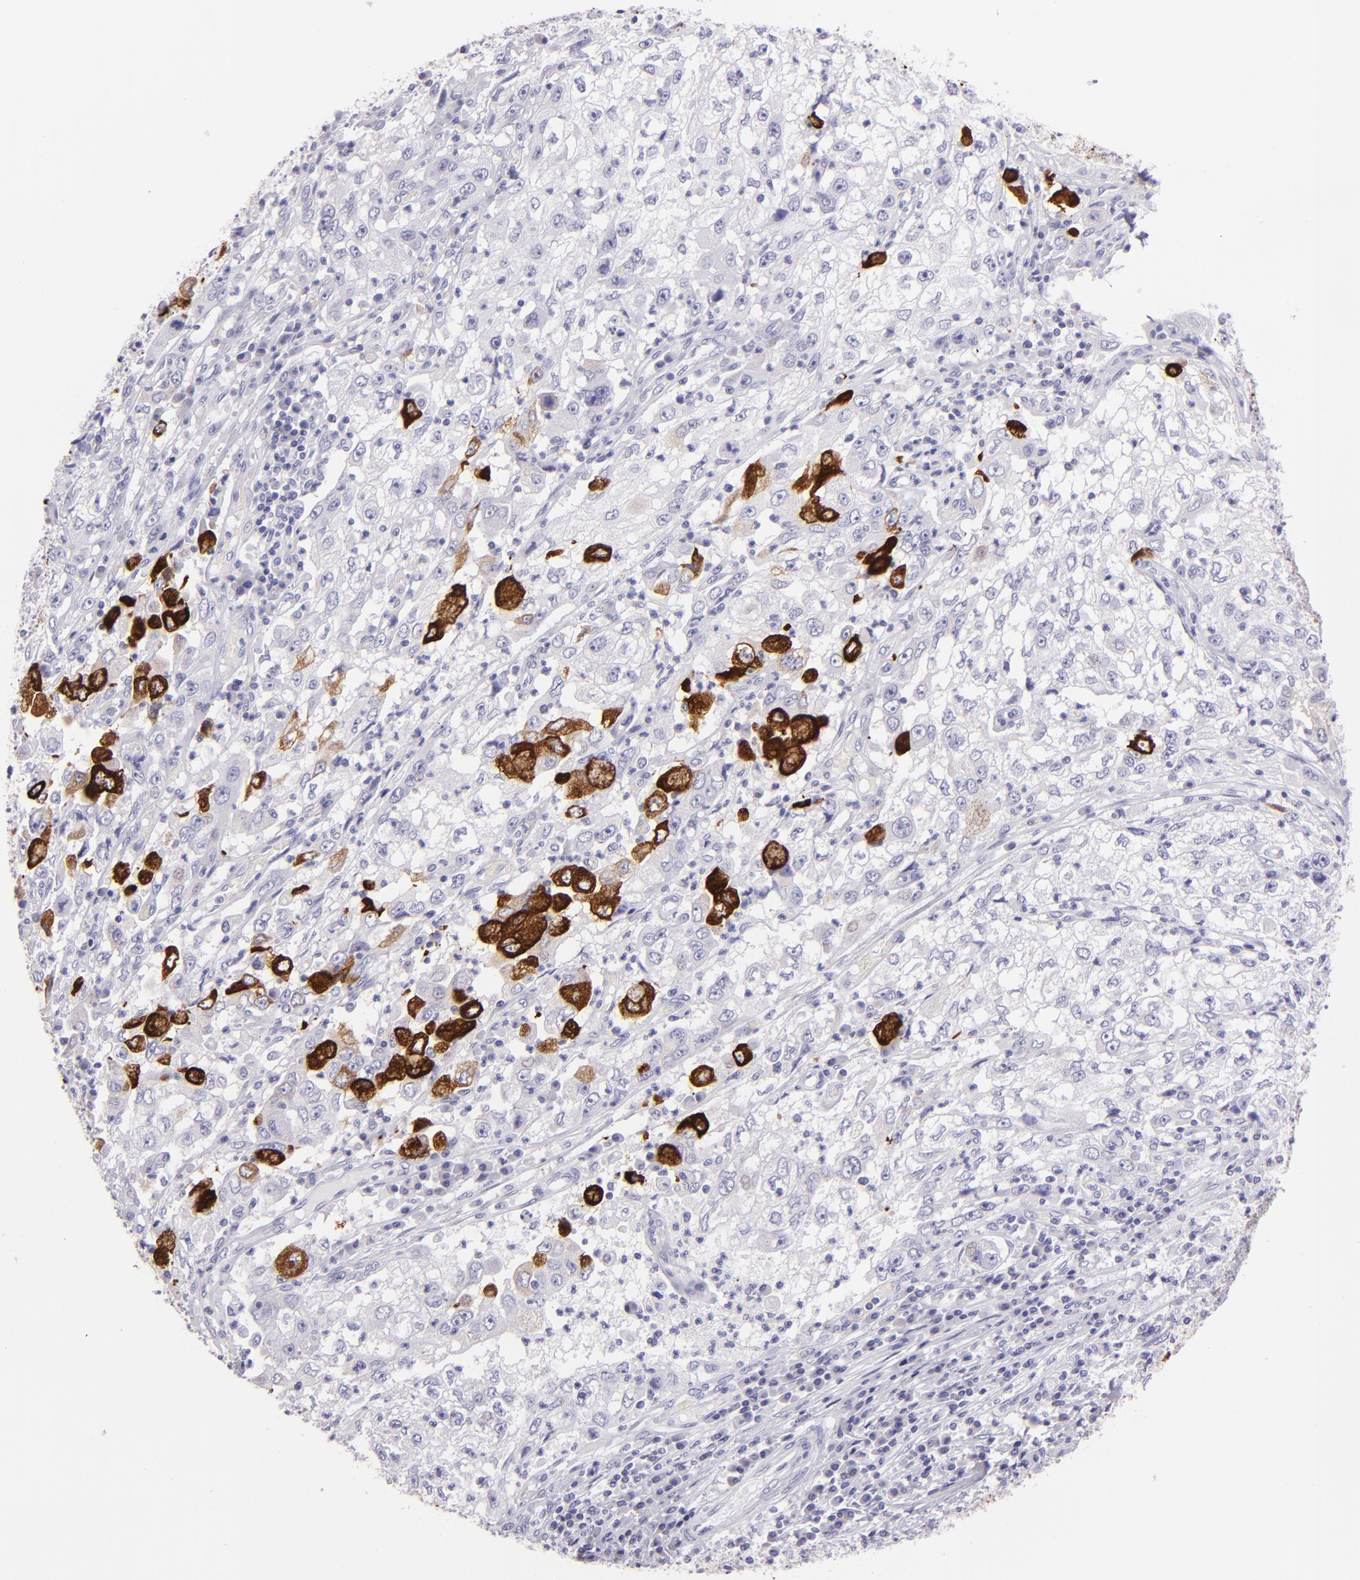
{"staining": {"intensity": "strong", "quantity": "<25%", "location": "cytoplasmic/membranous"}, "tissue": "cervical cancer", "cell_type": "Tumor cells", "image_type": "cancer", "snomed": [{"axis": "morphology", "description": "Squamous cell carcinoma, NOS"}, {"axis": "topography", "description": "Cervix"}], "caption": "Squamous cell carcinoma (cervical) stained with a brown dye exhibits strong cytoplasmic/membranous positive staining in about <25% of tumor cells.", "gene": "MUC5AC", "patient": {"sex": "female", "age": 36}}